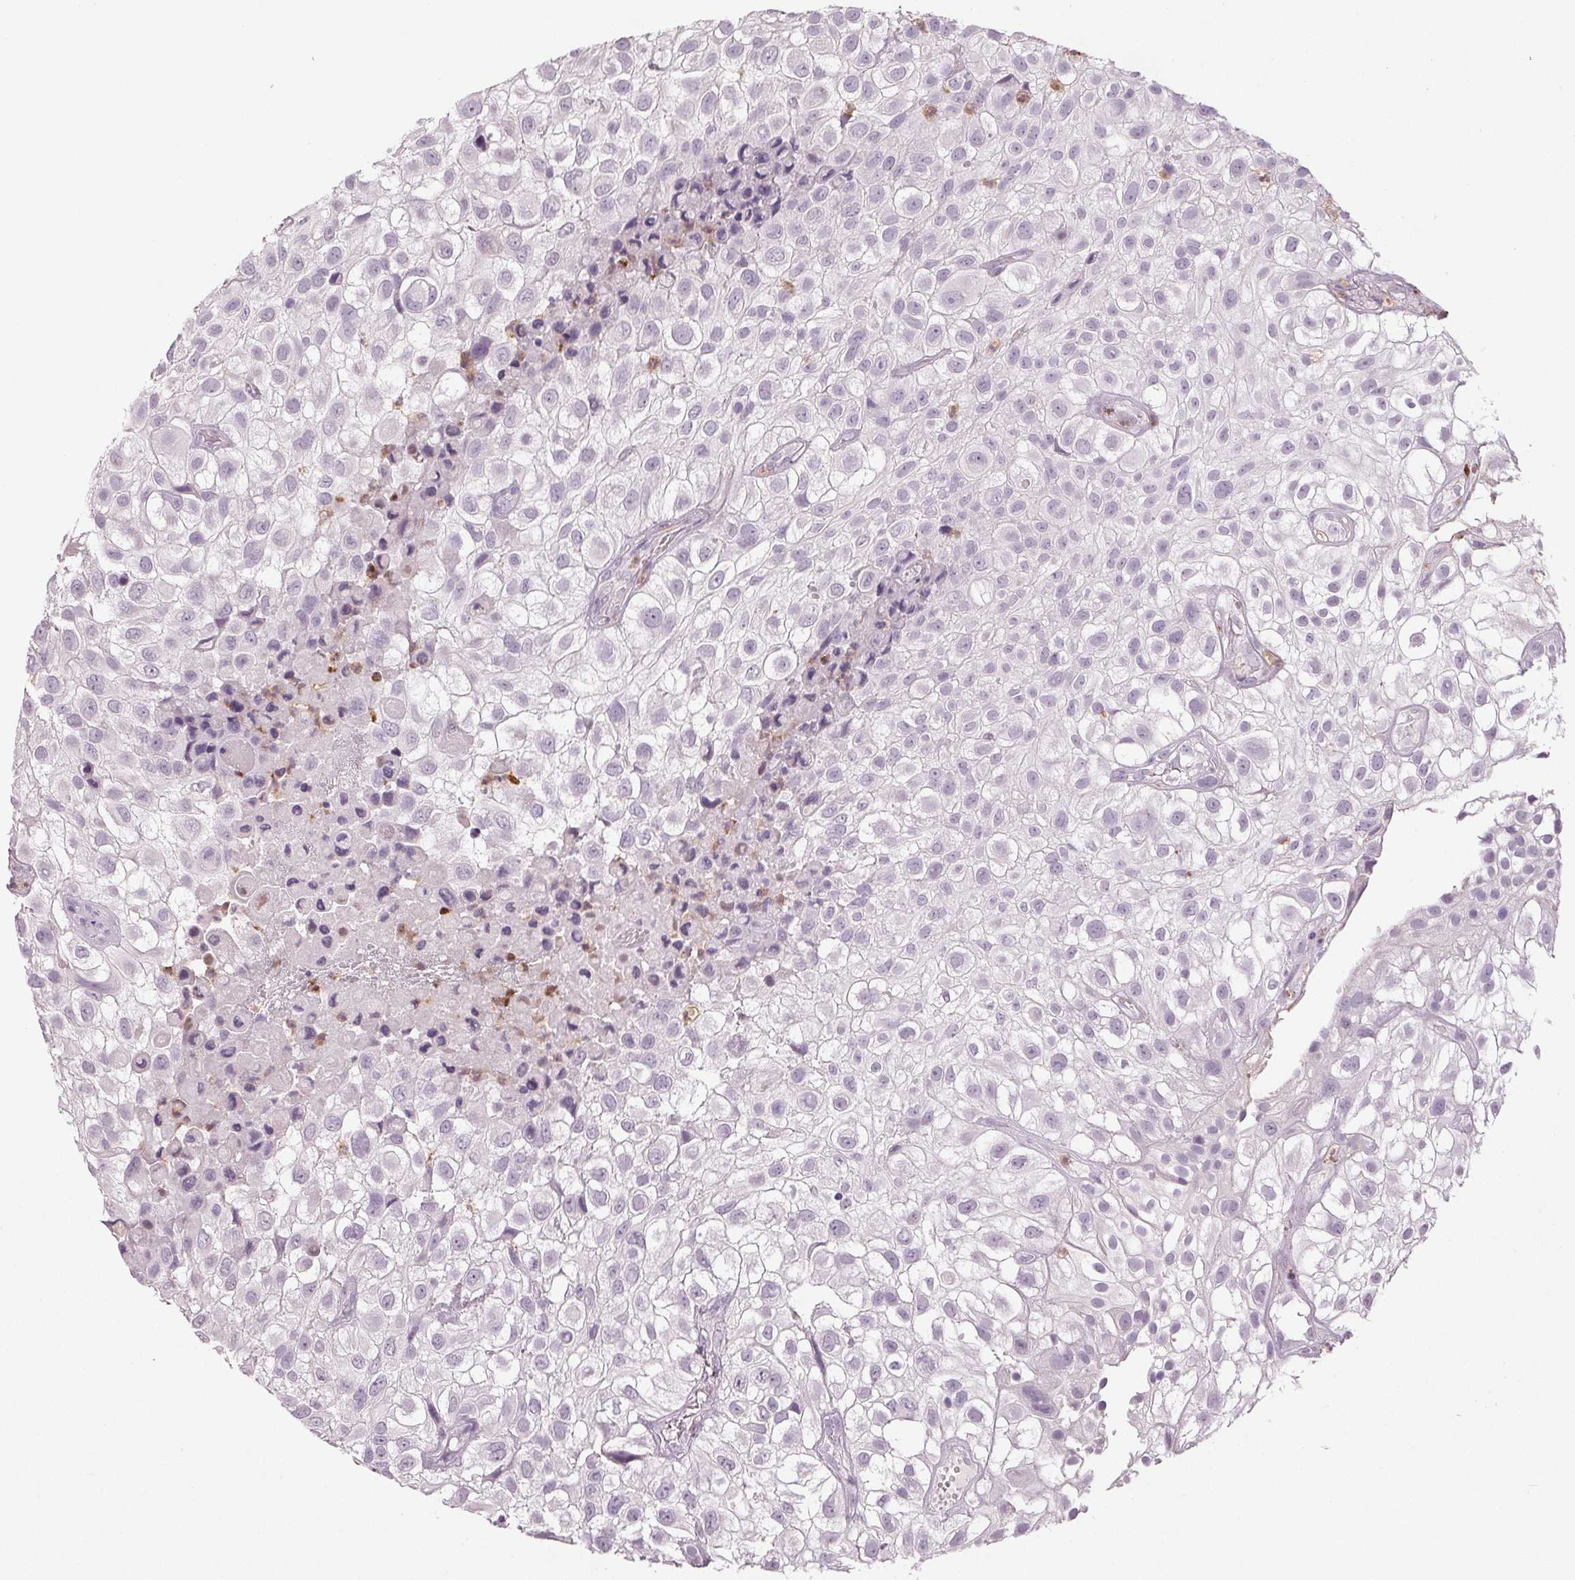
{"staining": {"intensity": "negative", "quantity": "none", "location": "none"}, "tissue": "urothelial cancer", "cell_type": "Tumor cells", "image_type": "cancer", "snomed": [{"axis": "morphology", "description": "Urothelial carcinoma, High grade"}, {"axis": "topography", "description": "Urinary bladder"}], "caption": "A high-resolution histopathology image shows IHC staining of urothelial cancer, which displays no significant positivity in tumor cells.", "gene": "LTF", "patient": {"sex": "male", "age": 56}}